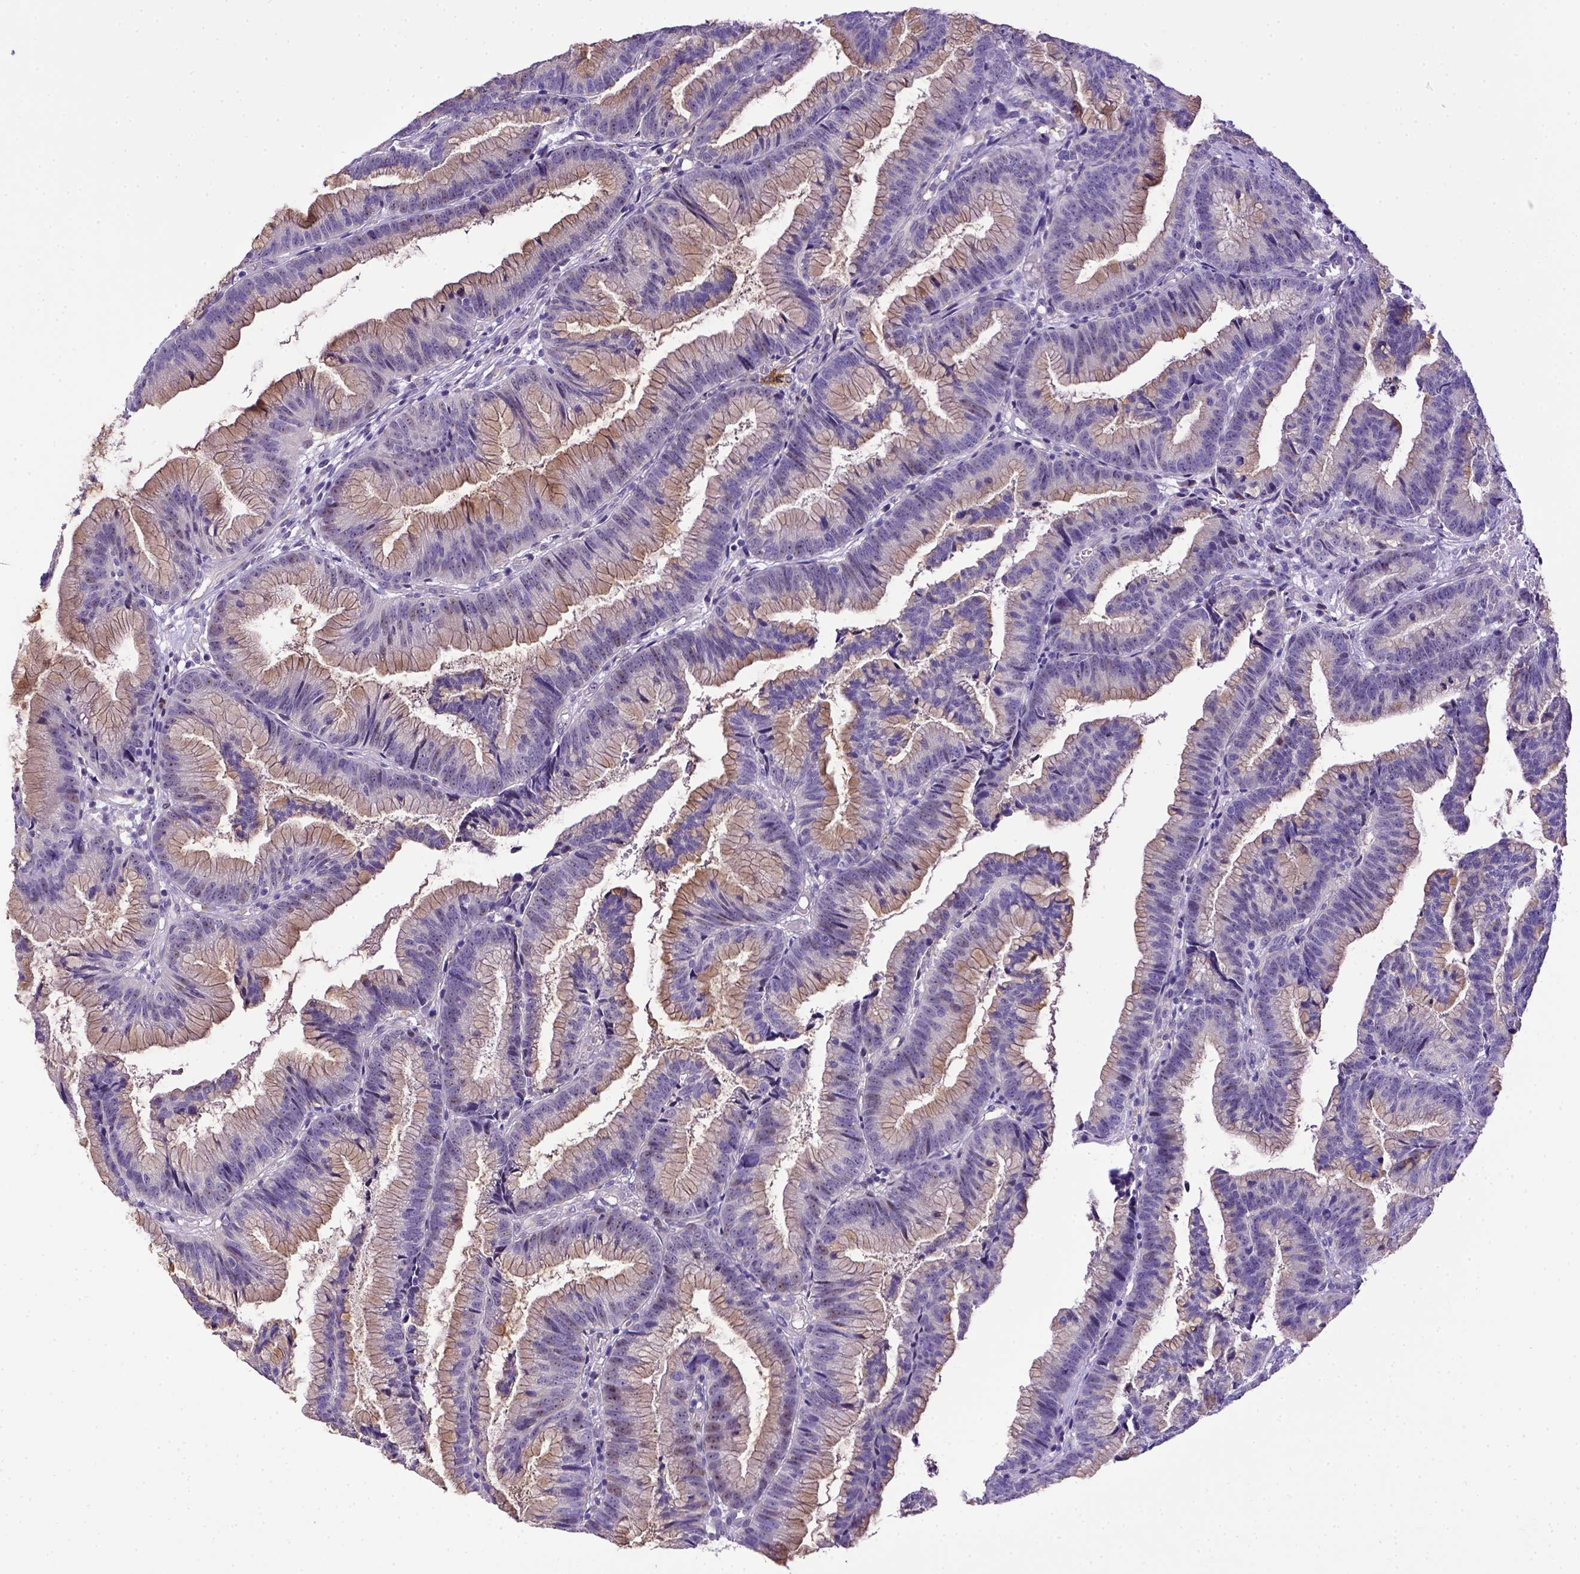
{"staining": {"intensity": "moderate", "quantity": "25%-75%", "location": "cytoplasmic/membranous"}, "tissue": "colorectal cancer", "cell_type": "Tumor cells", "image_type": "cancer", "snomed": [{"axis": "morphology", "description": "Adenocarcinoma, NOS"}, {"axis": "topography", "description": "Colon"}], "caption": "Adenocarcinoma (colorectal) stained with a brown dye displays moderate cytoplasmic/membranous positive staining in approximately 25%-75% of tumor cells.", "gene": "CD40", "patient": {"sex": "female", "age": 78}}